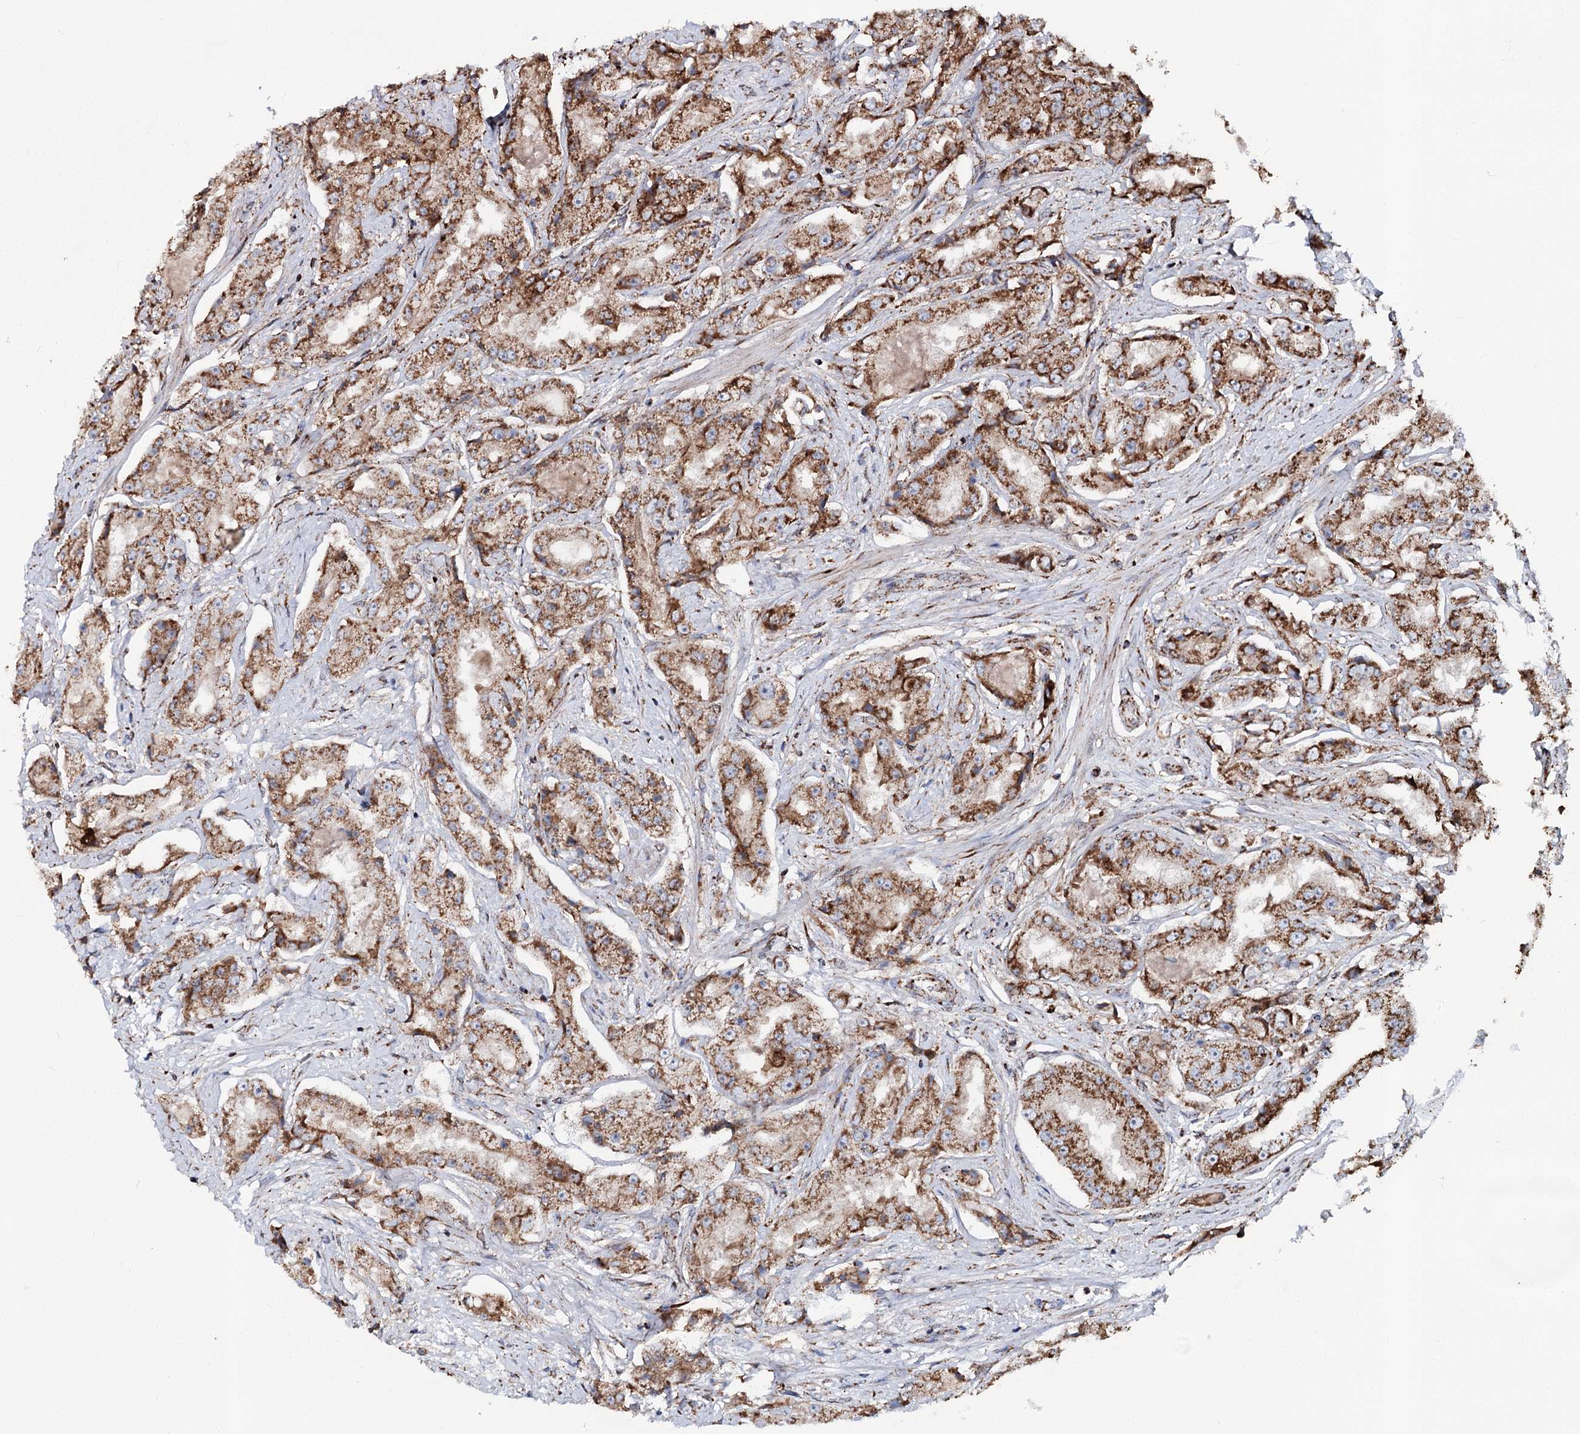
{"staining": {"intensity": "moderate", "quantity": ">75%", "location": "cytoplasmic/membranous"}, "tissue": "prostate cancer", "cell_type": "Tumor cells", "image_type": "cancer", "snomed": [{"axis": "morphology", "description": "Adenocarcinoma, High grade"}, {"axis": "topography", "description": "Prostate"}], "caption": "Prostate cancer (adenocarcinoma (high-grade)) stained with DAB (3,3'-diaminobenzidine) immunohistochemistry shows medium levels of moderate cytoplasmic/membranous expression in approximately >75% of tumor cells.", "gene": "MSANTD2", "patient": {"sex": "male", "age": 73}}